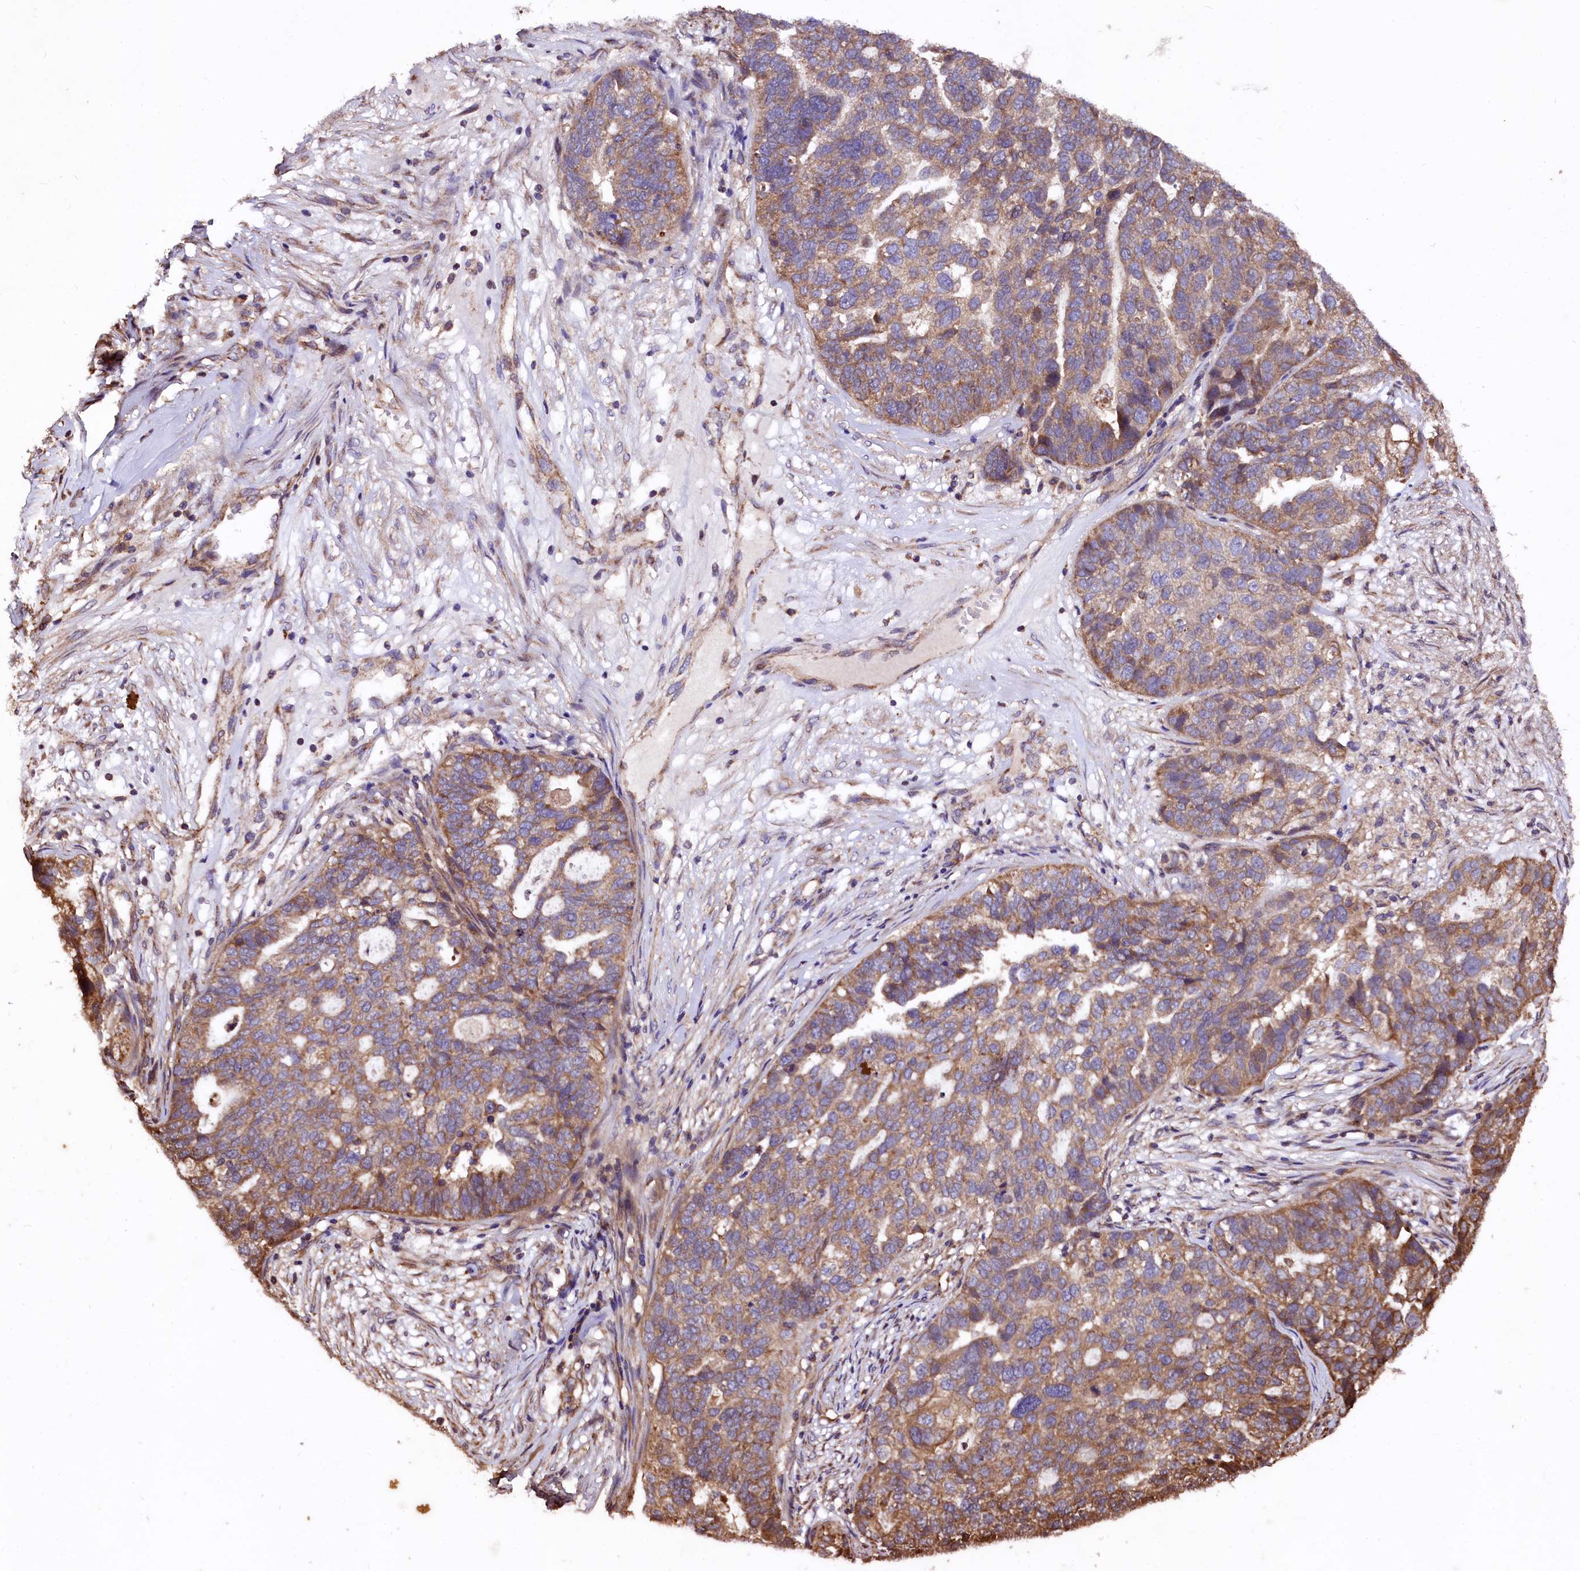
{"staining": {"intensity": "moderate", "quantity": ">75%", "location": "cytoplasmic/membranous"}, "tissue": "ovarian cancer", "cell_type": "Tumor cells", "image_type": "cancer", "snomed": [{"axis": "morphology", "description": "Cystadenocarcinoma, serous, NOS"}, {"axis": "topography", "description": "Ovary"}], "caption": "Brown immunohistochemical staining in ovarian serous cystadenocarcinoma shows moderate cytoplasmic/membranous positivity in approximately >75% of tumor cells.", "gene": "LRSAM1", "patient": {"sex": "female", "age": 59}}